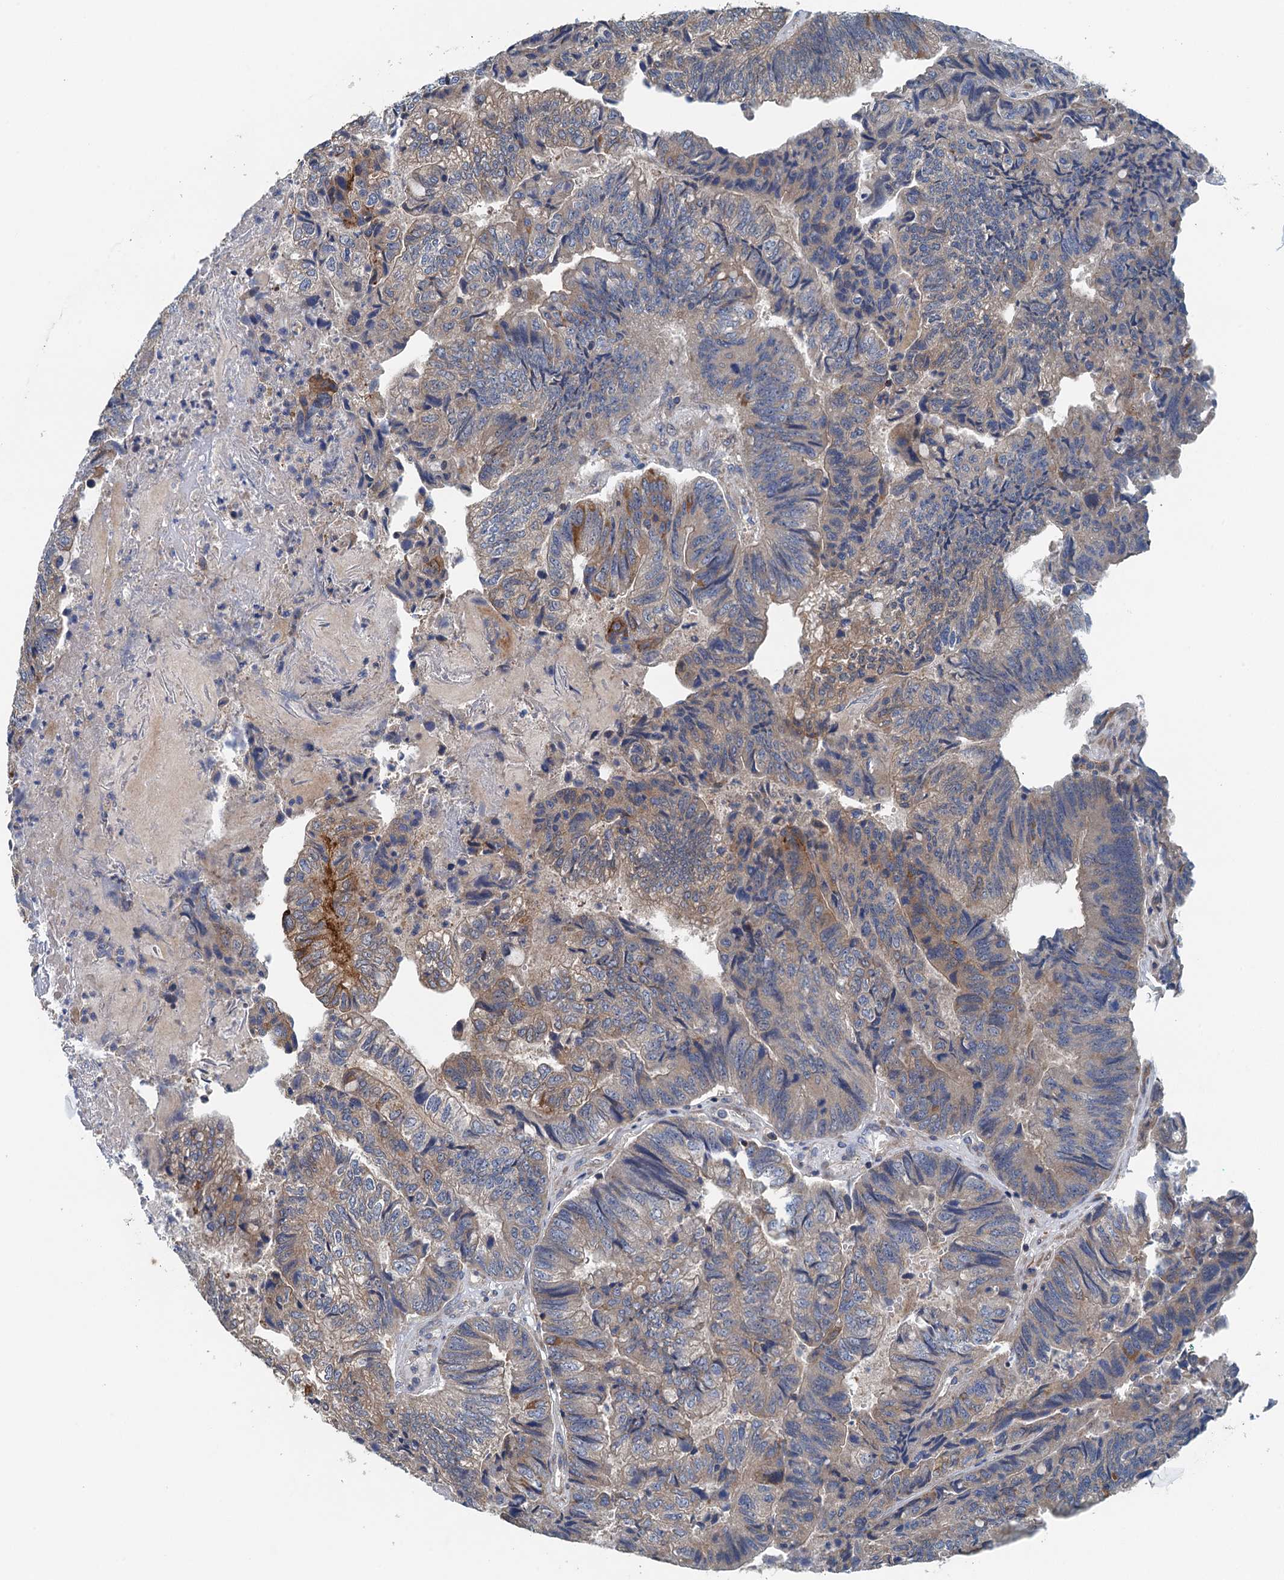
{"staining": {"intensity": "moderate", "quantity": "25%-75%", "location": "cytoplasmic/membranous"}, "tissue": "colorectal cancer", "cell_type": "Tumor cells", "image_type": "cancer", "snomed": [{"axis": "morphology", "description": "Adenocarcinoma, NOS"}, {"axis": "topography", "description": "Colon"}], "caption": "A brown stain highlights moderate cytoplasmic/membranous positivity of a protein in colorectal adenocarcinoma tumor cells. (DAB (3,3'-diaminobenzidine) IHC with brightfield microscopy, high magnification).", "gene": "PPP1R14D", "patient": {"sex": "female", "age": 67}}